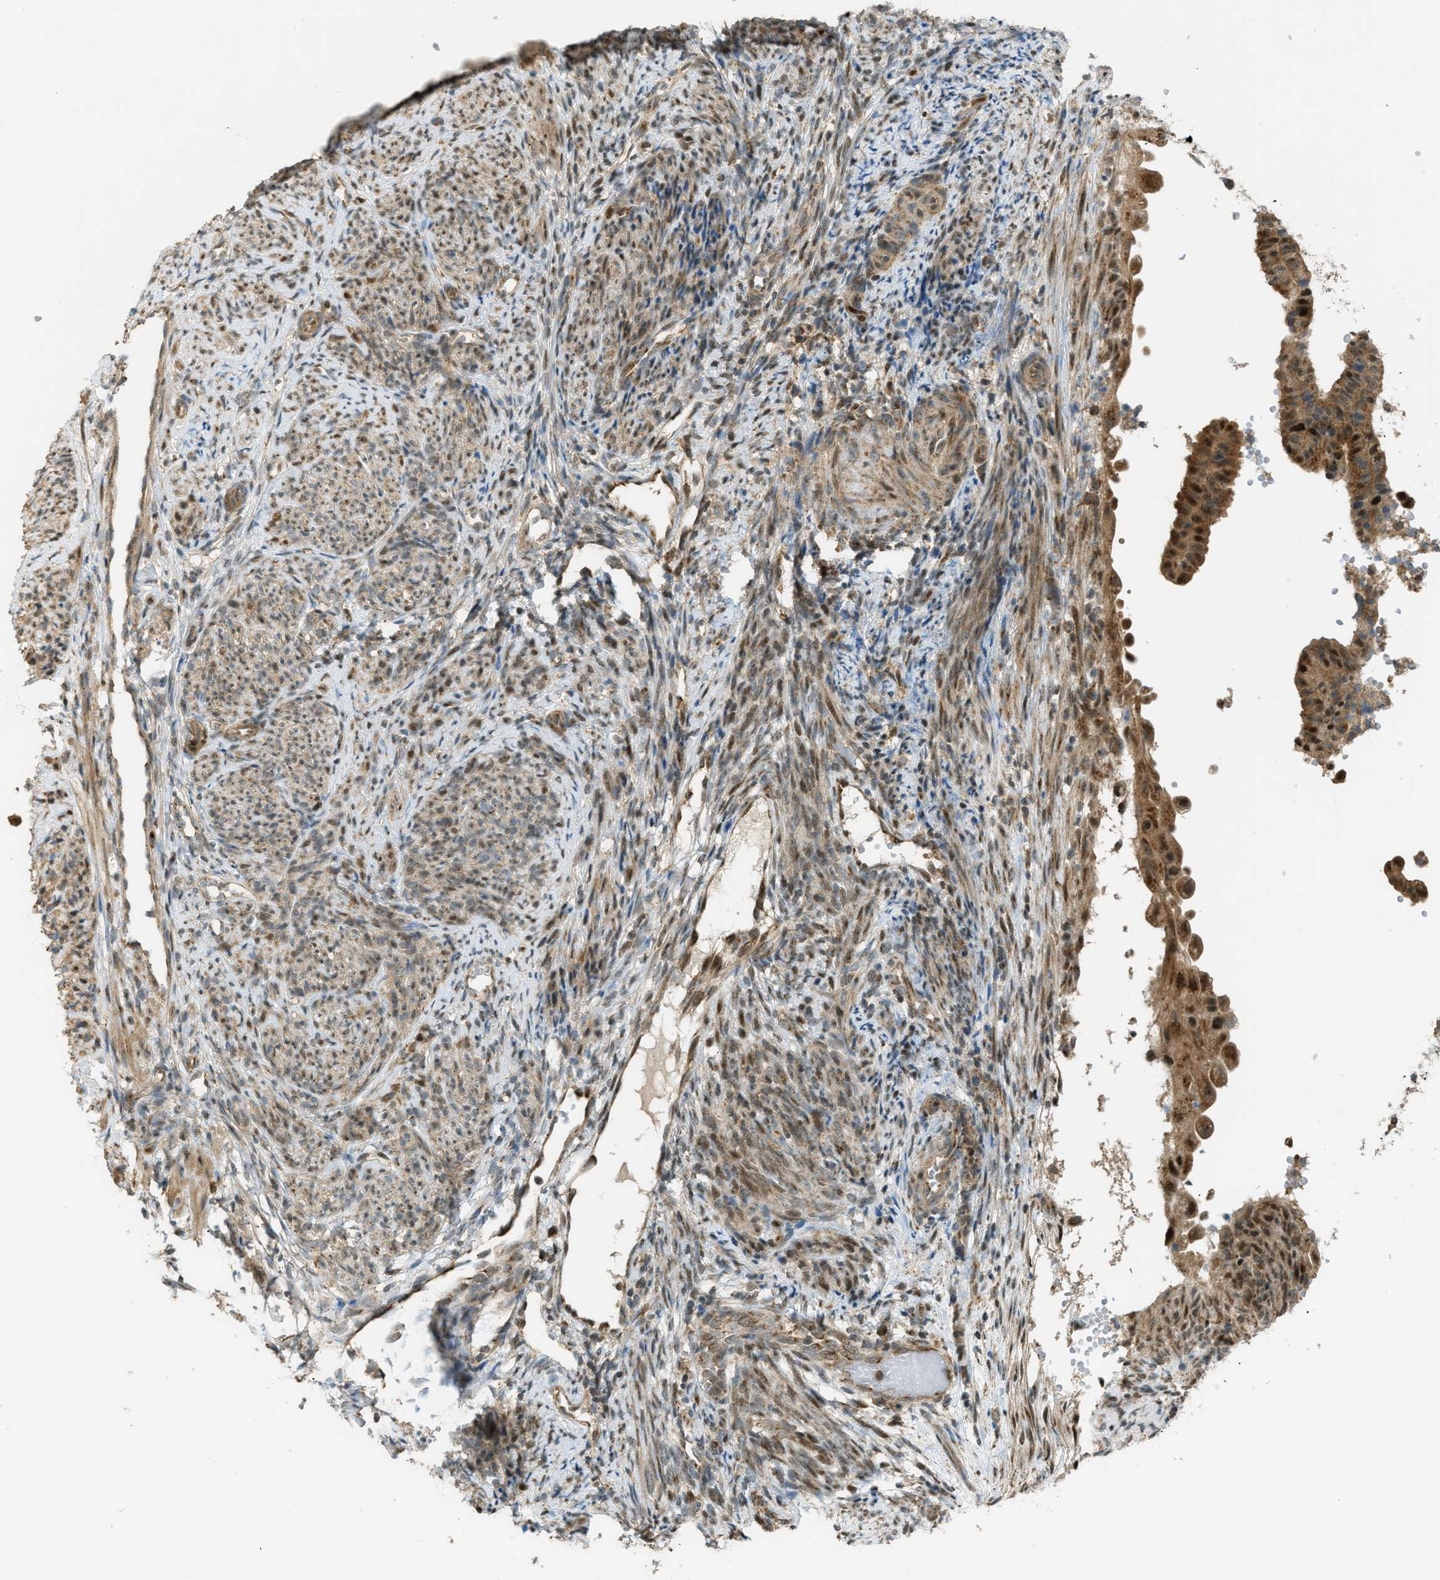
{"staining": {"intensity": "strong", "quantity": ">75%", "location": "cytoplasmic/membranous,nuclear"}, "tissue": "endometrial cancer", "cell_type": "Tumor cells", "image_type": "cancer", "snomed": [{"axis": "morphology", "description": "Adenocarcinoma, NOS"}, {"axis": "topography", "description": "Endometrium"}], "caption": "Immunohistochemistry (IHC) histopathology image of neoplastic tissue: endometrial adenocarcinoma stained using immunohistochemistry exhibits high levels of strong protein expression localized specifically in the cytoplasmic/membranous and nuclear of tumor cells, appearing as a cytoplasmic/membranous and nuclear brown color.", "gene": "CCDC186", "patient": {"sex": "female", "age": 58}}